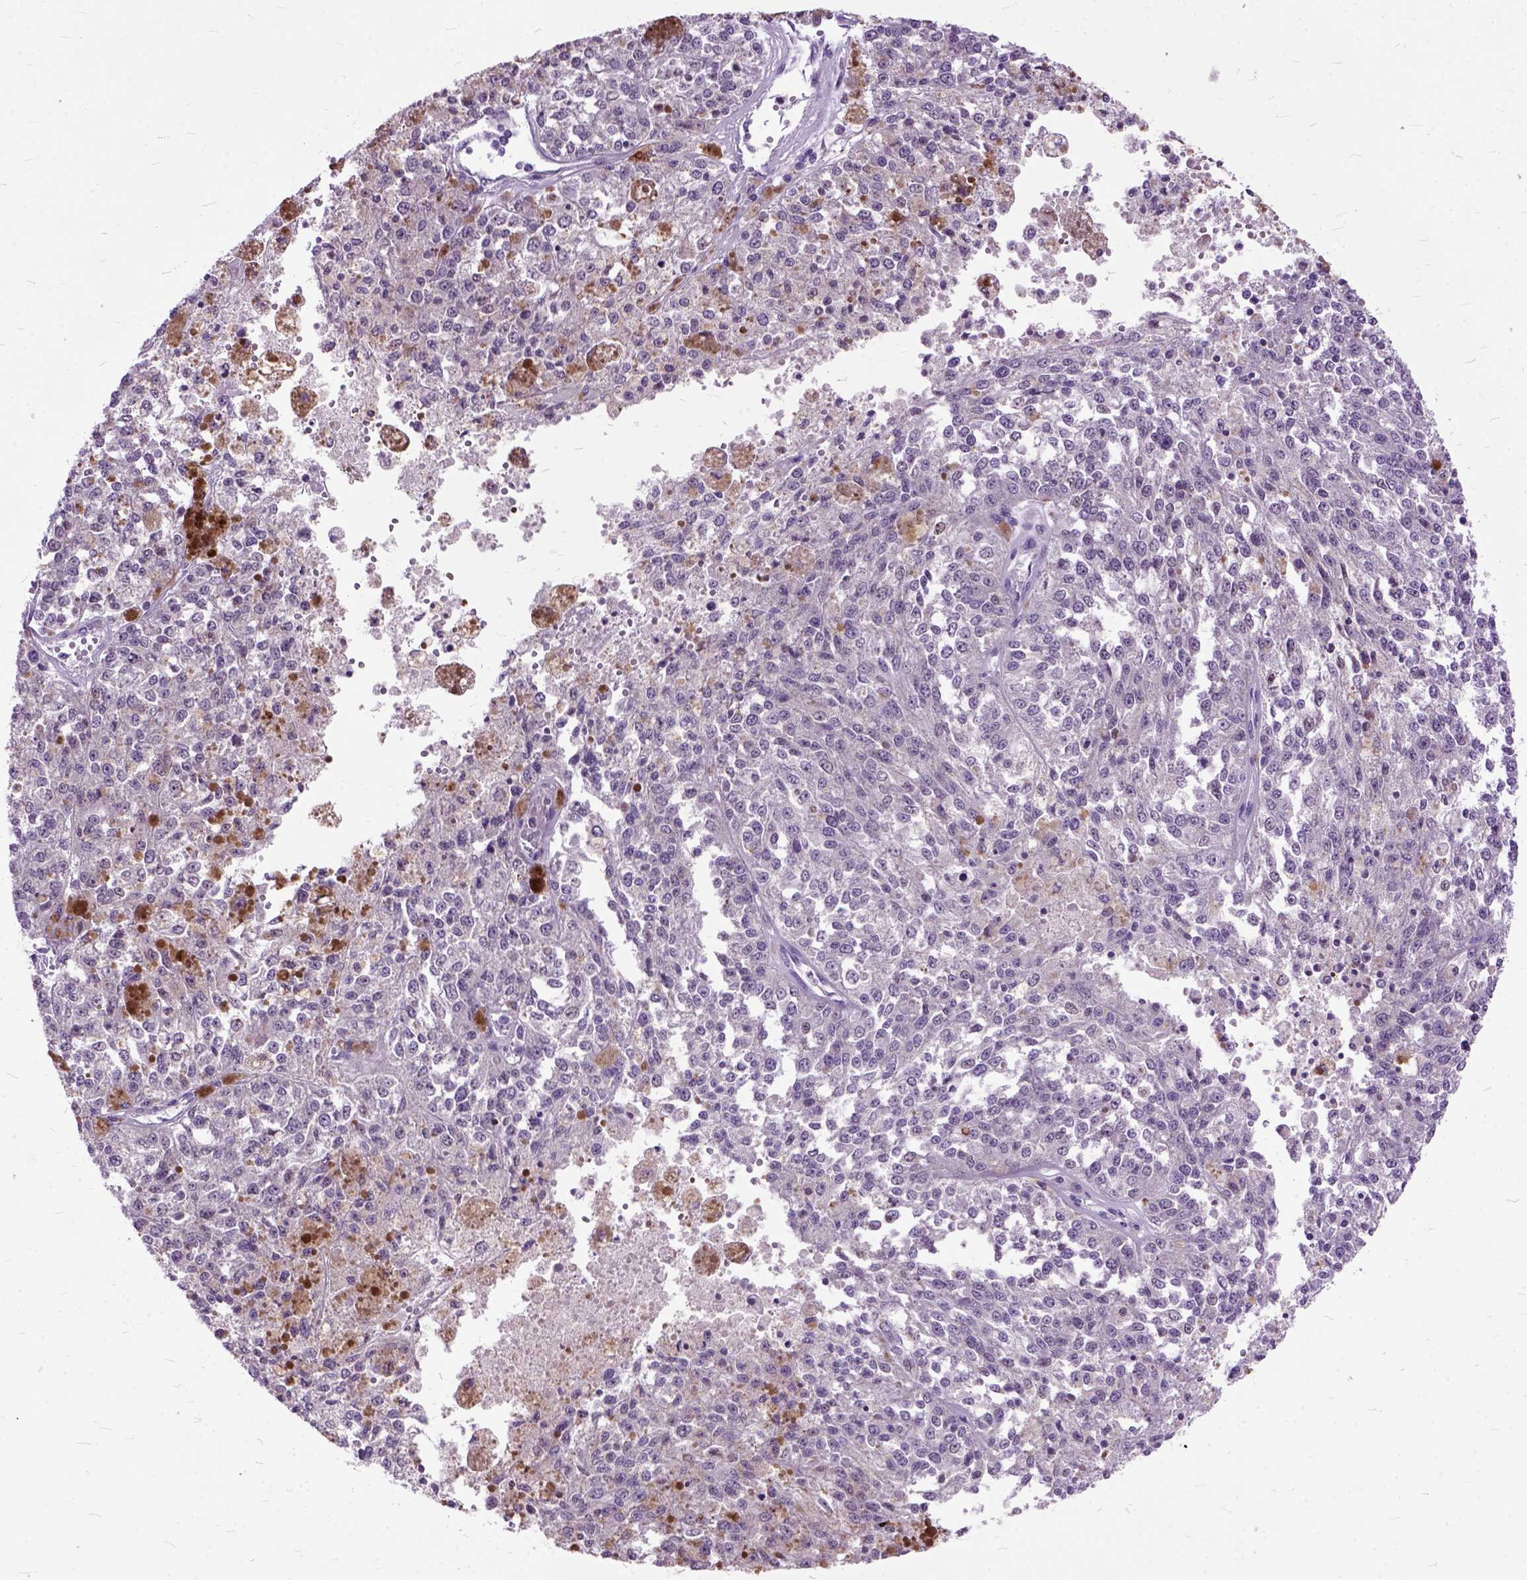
{"staining": {"intensity": "negative", "quantity": "none", "location": "none"}, "tissue": "melanoma", "cell_type": "Tumor cells", "image_type": "cancer", "snomed": [{"axis": "morphology", "description": "Malignant melanoma, Metastatic site"}, {"axis": "topography", "description": "Lymph node"}], "caption": "Tumor cells show no significant positivity in melanoma.", "gene": "ORC5", "patient": {"sex": "female", "age": 64}}